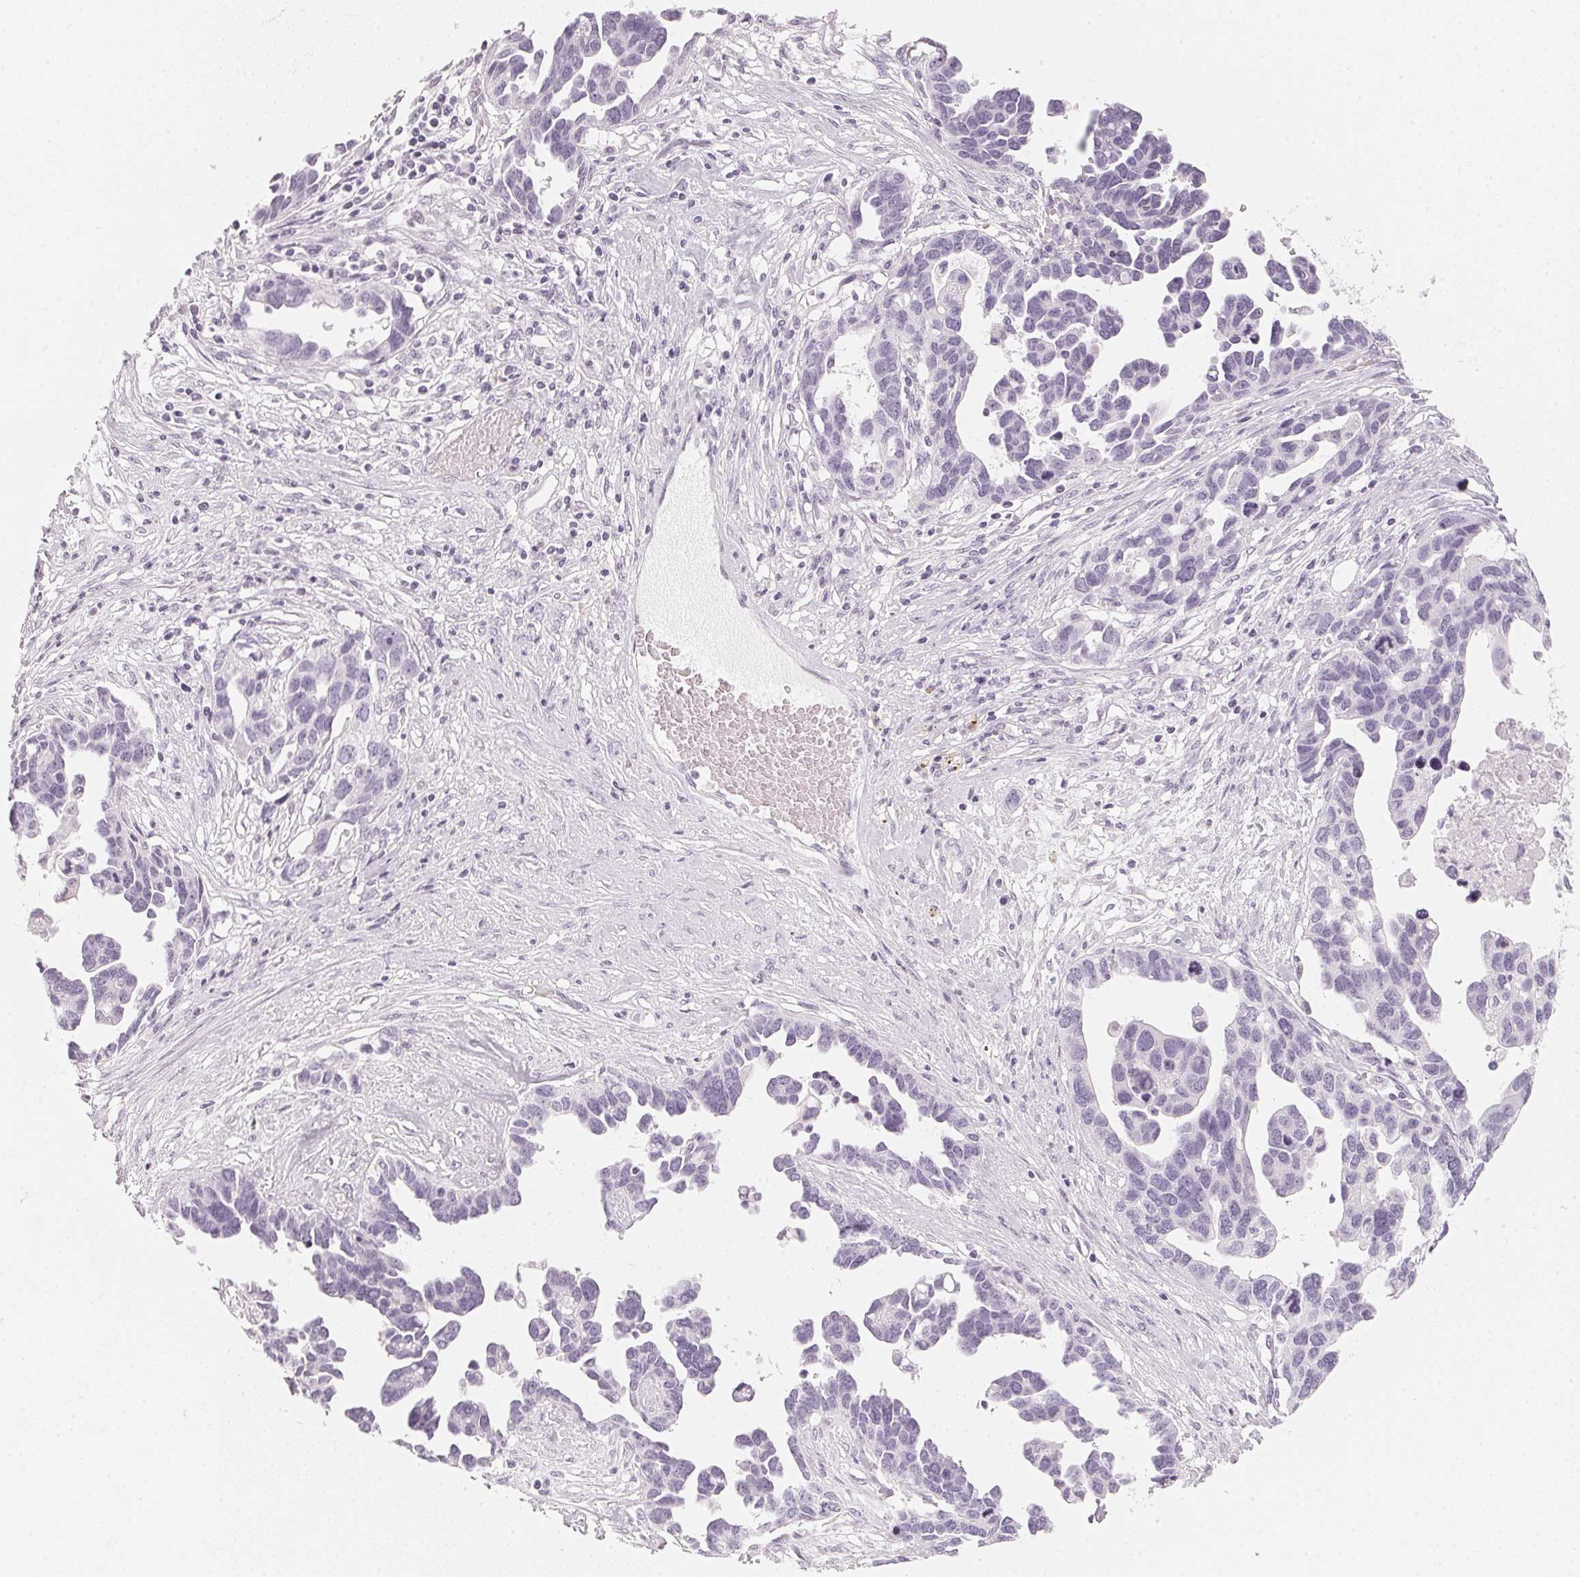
{"staining": {"intensity": "negative", "quantity": "none", "location": "none"}, "tissue": "ovarian cancer", "cell_type": "Tumor cells", "image_type": "cancer", "snomed": [{"axis": "morphology", "description": "Cystadenocarcinoma, serous, NOS"}, {"axis": "topography", "description": "Ovary"}], "caption": "DAB (3,3'-diaminobenzidine) immunohistochemical staining of ovarian serous cystadenocarcinoma demonstrates no significant staining in tumor cells.", "gene": "SLC22A8", "patient": {"sex": "female", "age": 54}}